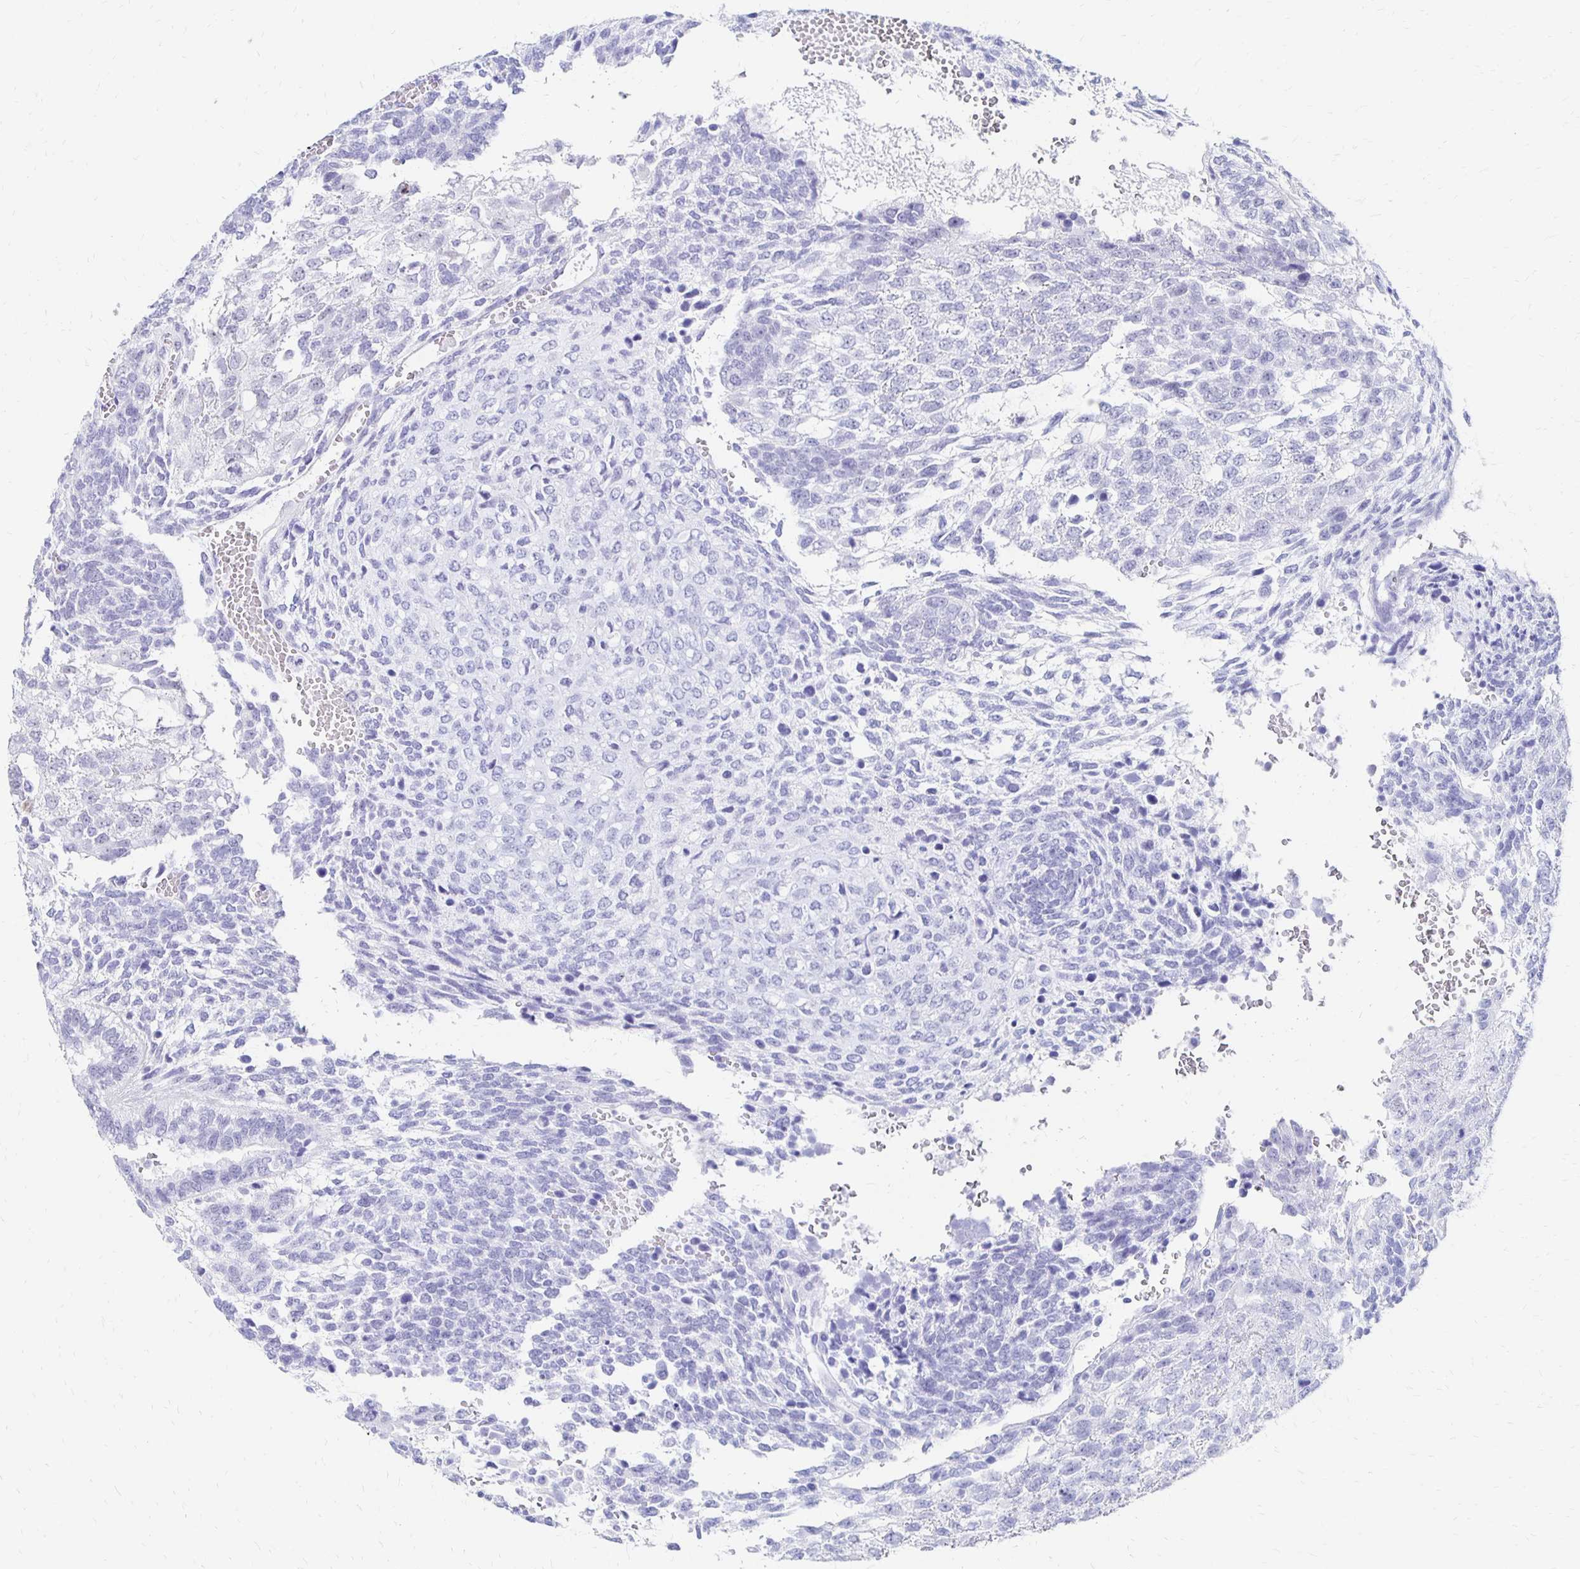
{"staining": {"intensity": "negative", "quantity": "none", "location": "none"}, "tissue": "testis cancer", "cell_type": "Tumor cells", "image_type": "cancer", "snomed": [{"axis": "morphology", "description": "Normal tissue, NOS"}, {"axis": "morphology", "description": "Carcinoma, Embryonal, NOS"}, {"axis": "topography", "description": "Testis"}, {"axis": "topography", "description": "Epididymis"}], "caption": "A histopathology image of human embryonal carcinoma (testis) is negative for staining in tumor cells.", "gene": "SYT2", "patient": {"sex": "male", "age": 23}}